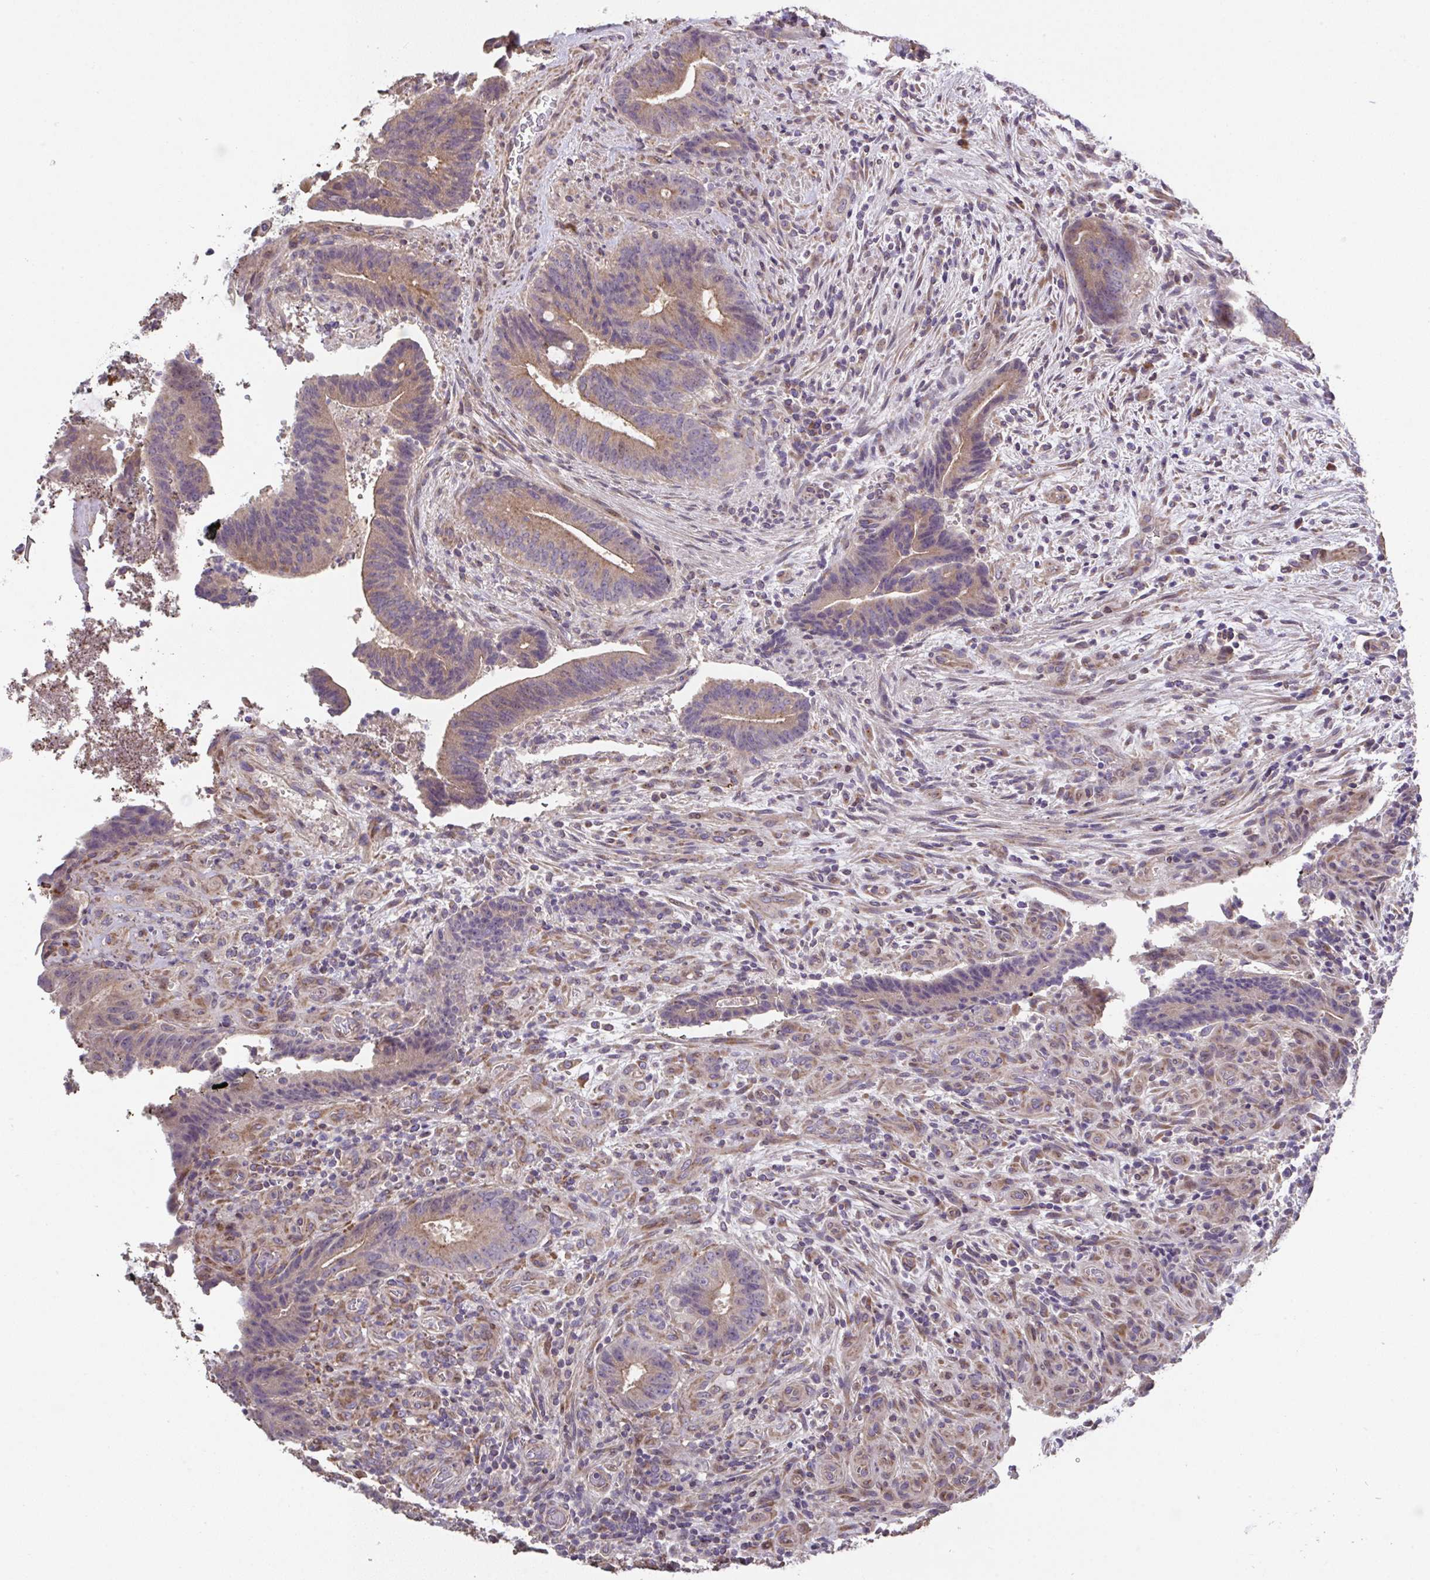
{"staining": {"intensity": "moderate", "quantity": "25%-75%", "location": "cytoplasmic/membranous"}, "tissue": "colorectal cancer", "cell_type": "Tumor cells", "image_type": "cancer", "snomed": [{"axis": "morphology", "description": "Adenocarcinoma, NOS"}, {"axis": "topography", "description": "Colon"}], "caption": "Human colorectal cancer (adenocarcinoma) stained with a brown dye displays moderate cytoplasmic/membranous positive positivity in approximately 25%-75% of tumor cells.", "gene": "RUNDC3B", "patient": {"sex": "female", "age": 43}}